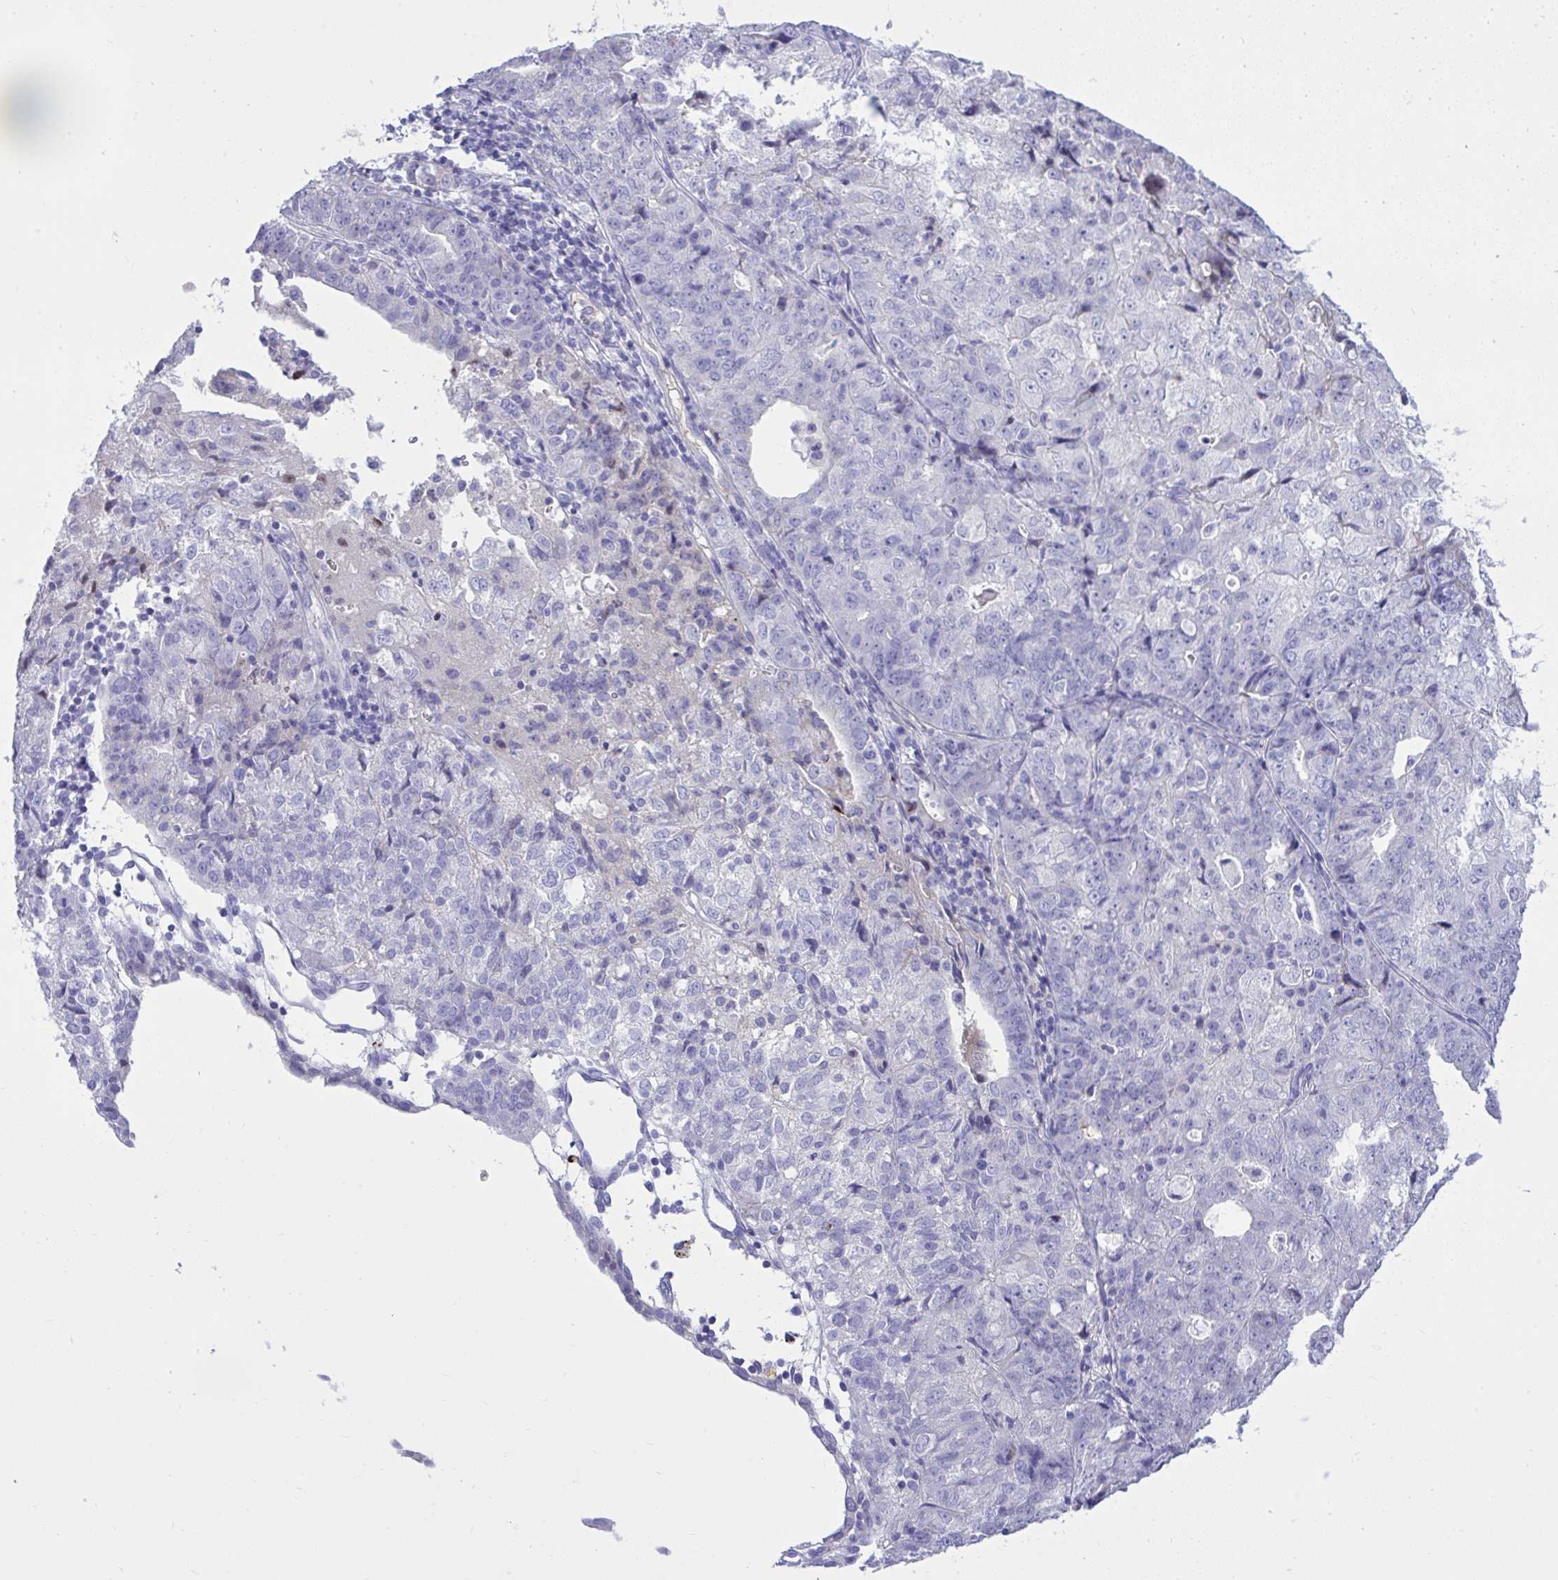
{"staining": {"intensity": "negative", "quantity": "none", "location": "none"}, "tissue": "endometrial cancer", "cell_type": "Tumor cells", "image_type": "cancer", "snomed": [{"axis": "morphology", "description": "Adenocarcinoma, NOS"}, {"axis": "topography", "description": "Endometrium"}], "caption": "Protein analysis of adenocarcinoma (endometrial) exhibits no significant staining in tumor cells.", "gene": "HRG", "patient": {"sex": "female", "age": 61}}